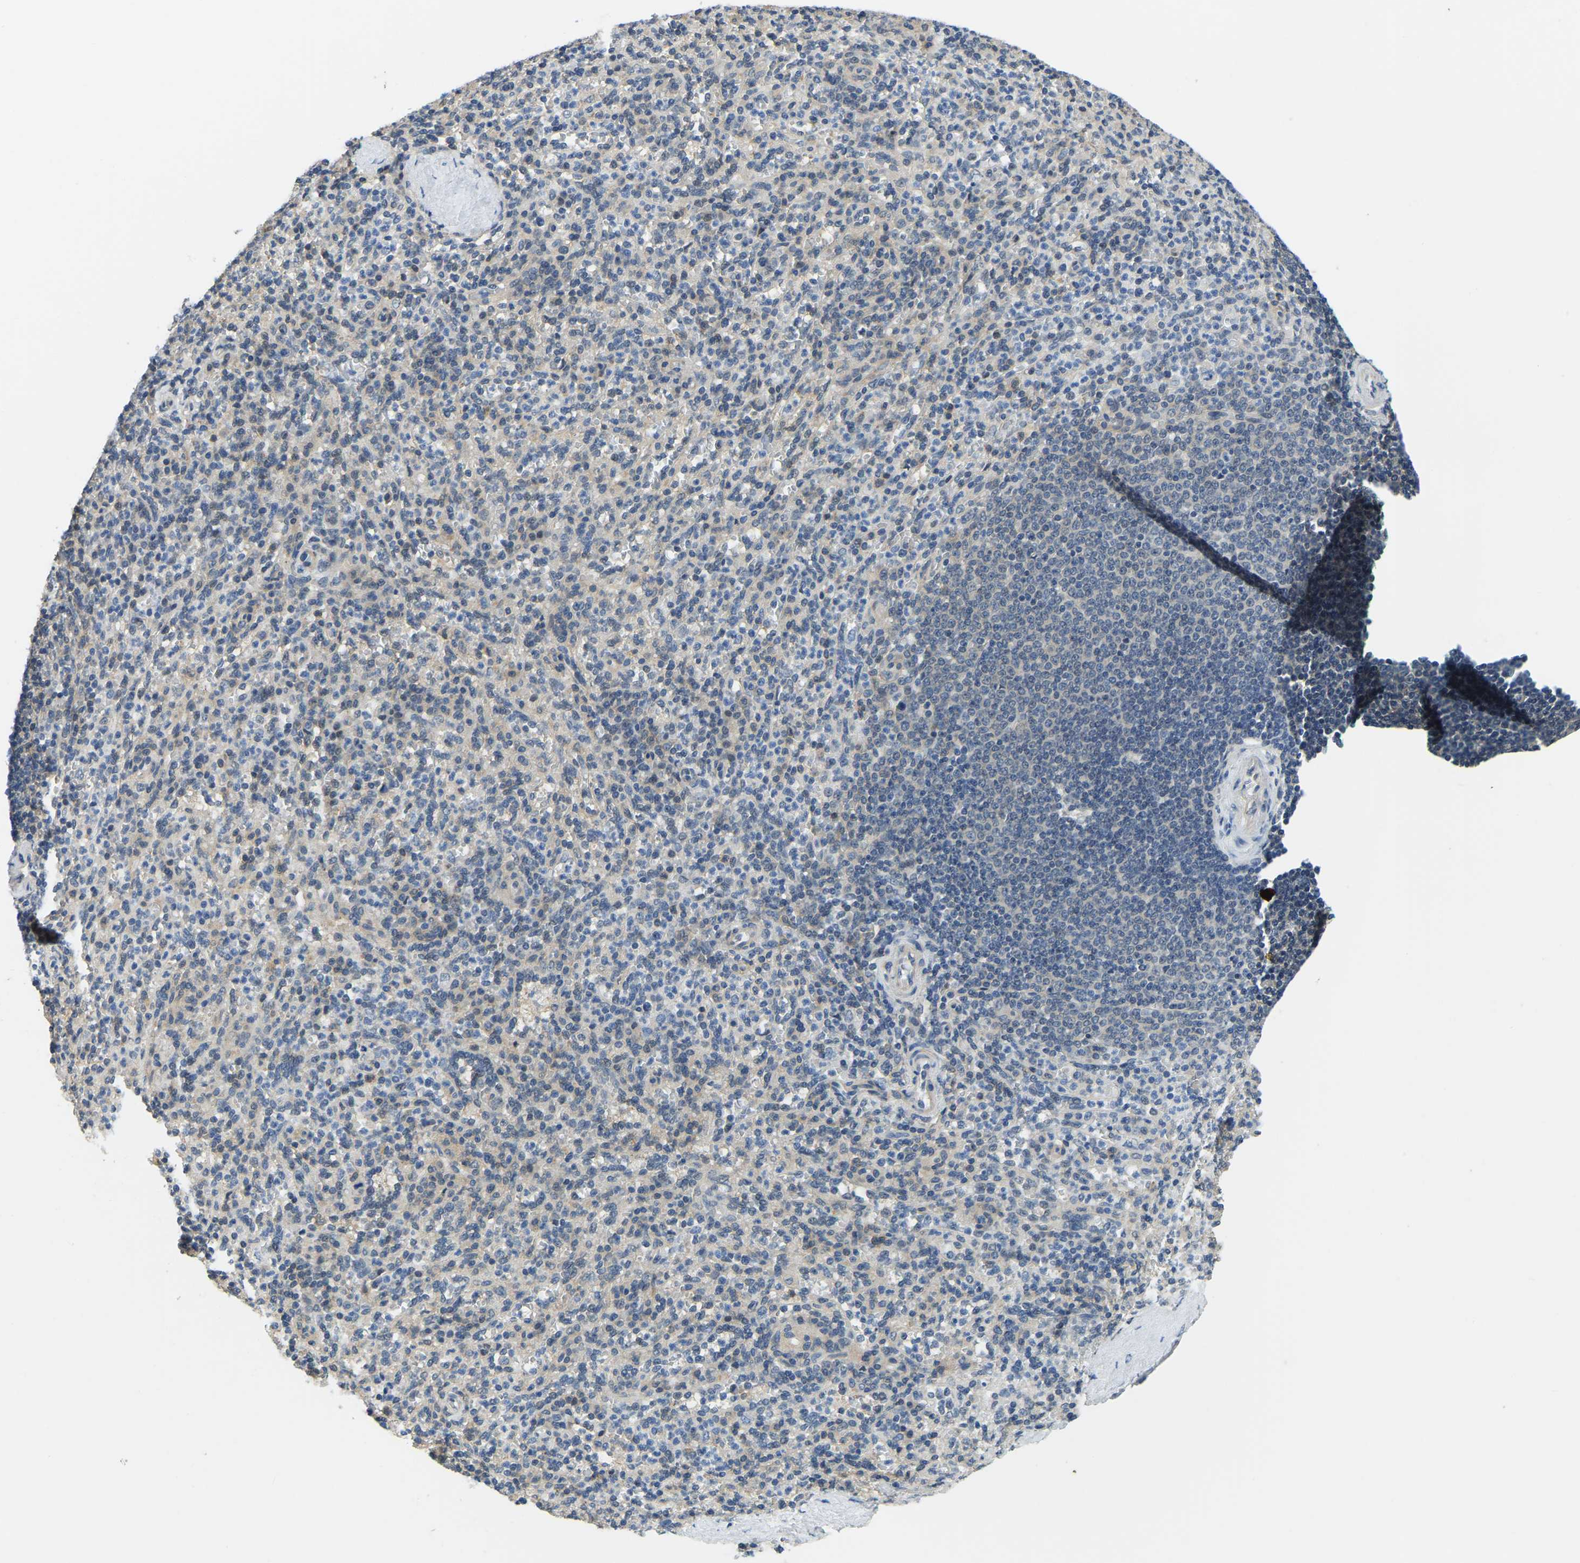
{"staining": {"intensity": "weak", "quantity": "<25%", "location": "cytoplasmic/membranous"}, "tissue": "spleen", "cell_type": "Cells in red pulp", "image_type": "normal", "snomed": [{"axis": "morphology", "description": "Normal tissue, NOS"}, {"axis": "topography", "description": "Spleen"}], "caption": "A micrograph of spleen stained for a protein demonstrates no brown staining in cells in red pulp.", "gene": "AHNAK", "patient": {"sex": "male", "age": 36}}